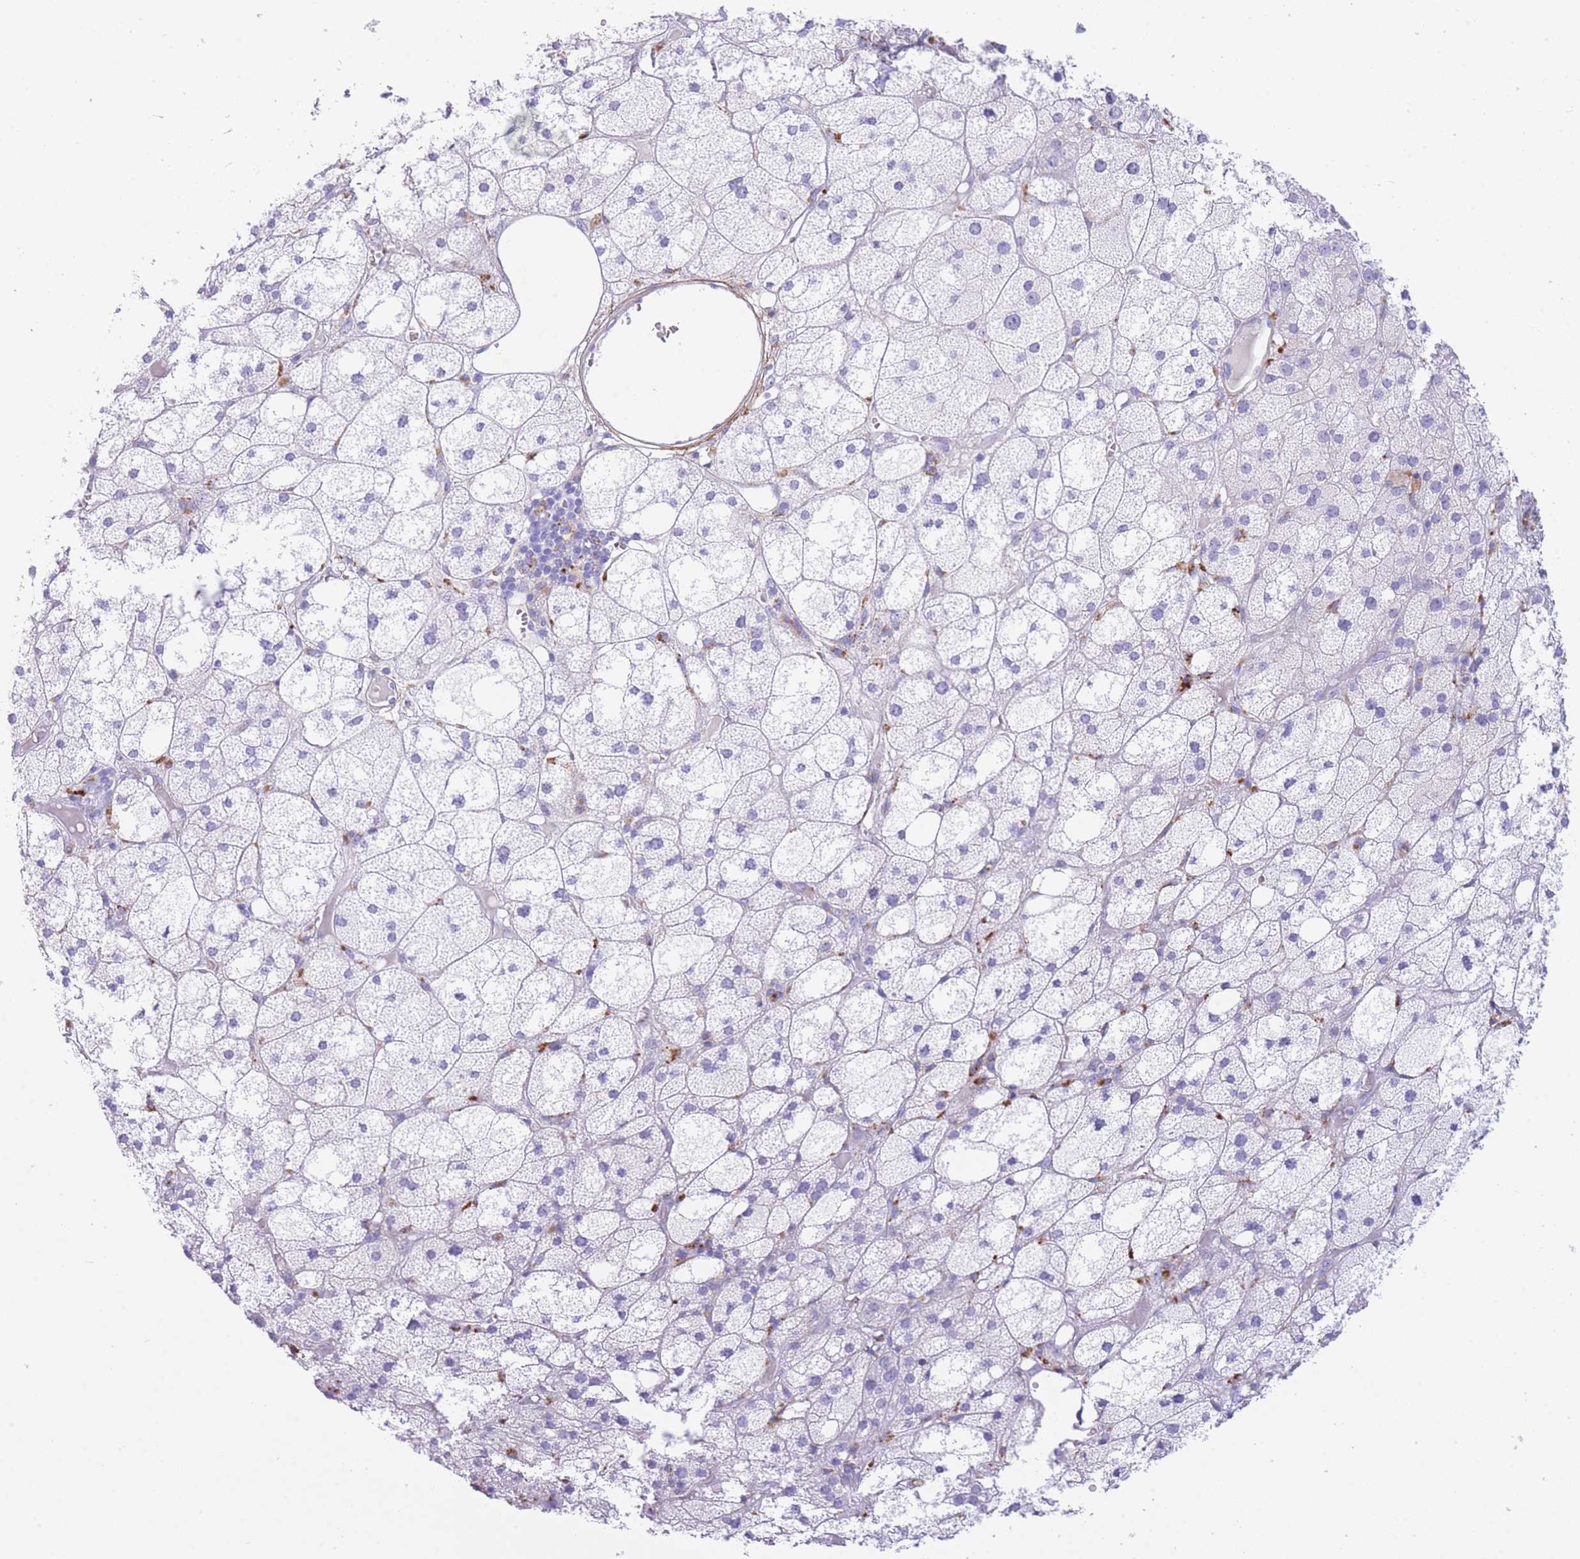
{"staining": {"intensity": "negative", "quantity": "none", "location": "none"}, "tissue": "adrenal gland", "cell_type": "Glandular cells", "image_type": "normal", "snomed": [{"axis": "morphology", "description": "Normal tissue, NOS"}, {"axis": "topography", "description": "Adrenal gland"}], "caption": "DAB (3,3'-diaminobenzidine) immunohistochemical staining of benign human adrenal gland exhibits no significant positivity in glandular cells.", "gene": "PLBD1", "patient": {"sex": "female", "age": 61}}